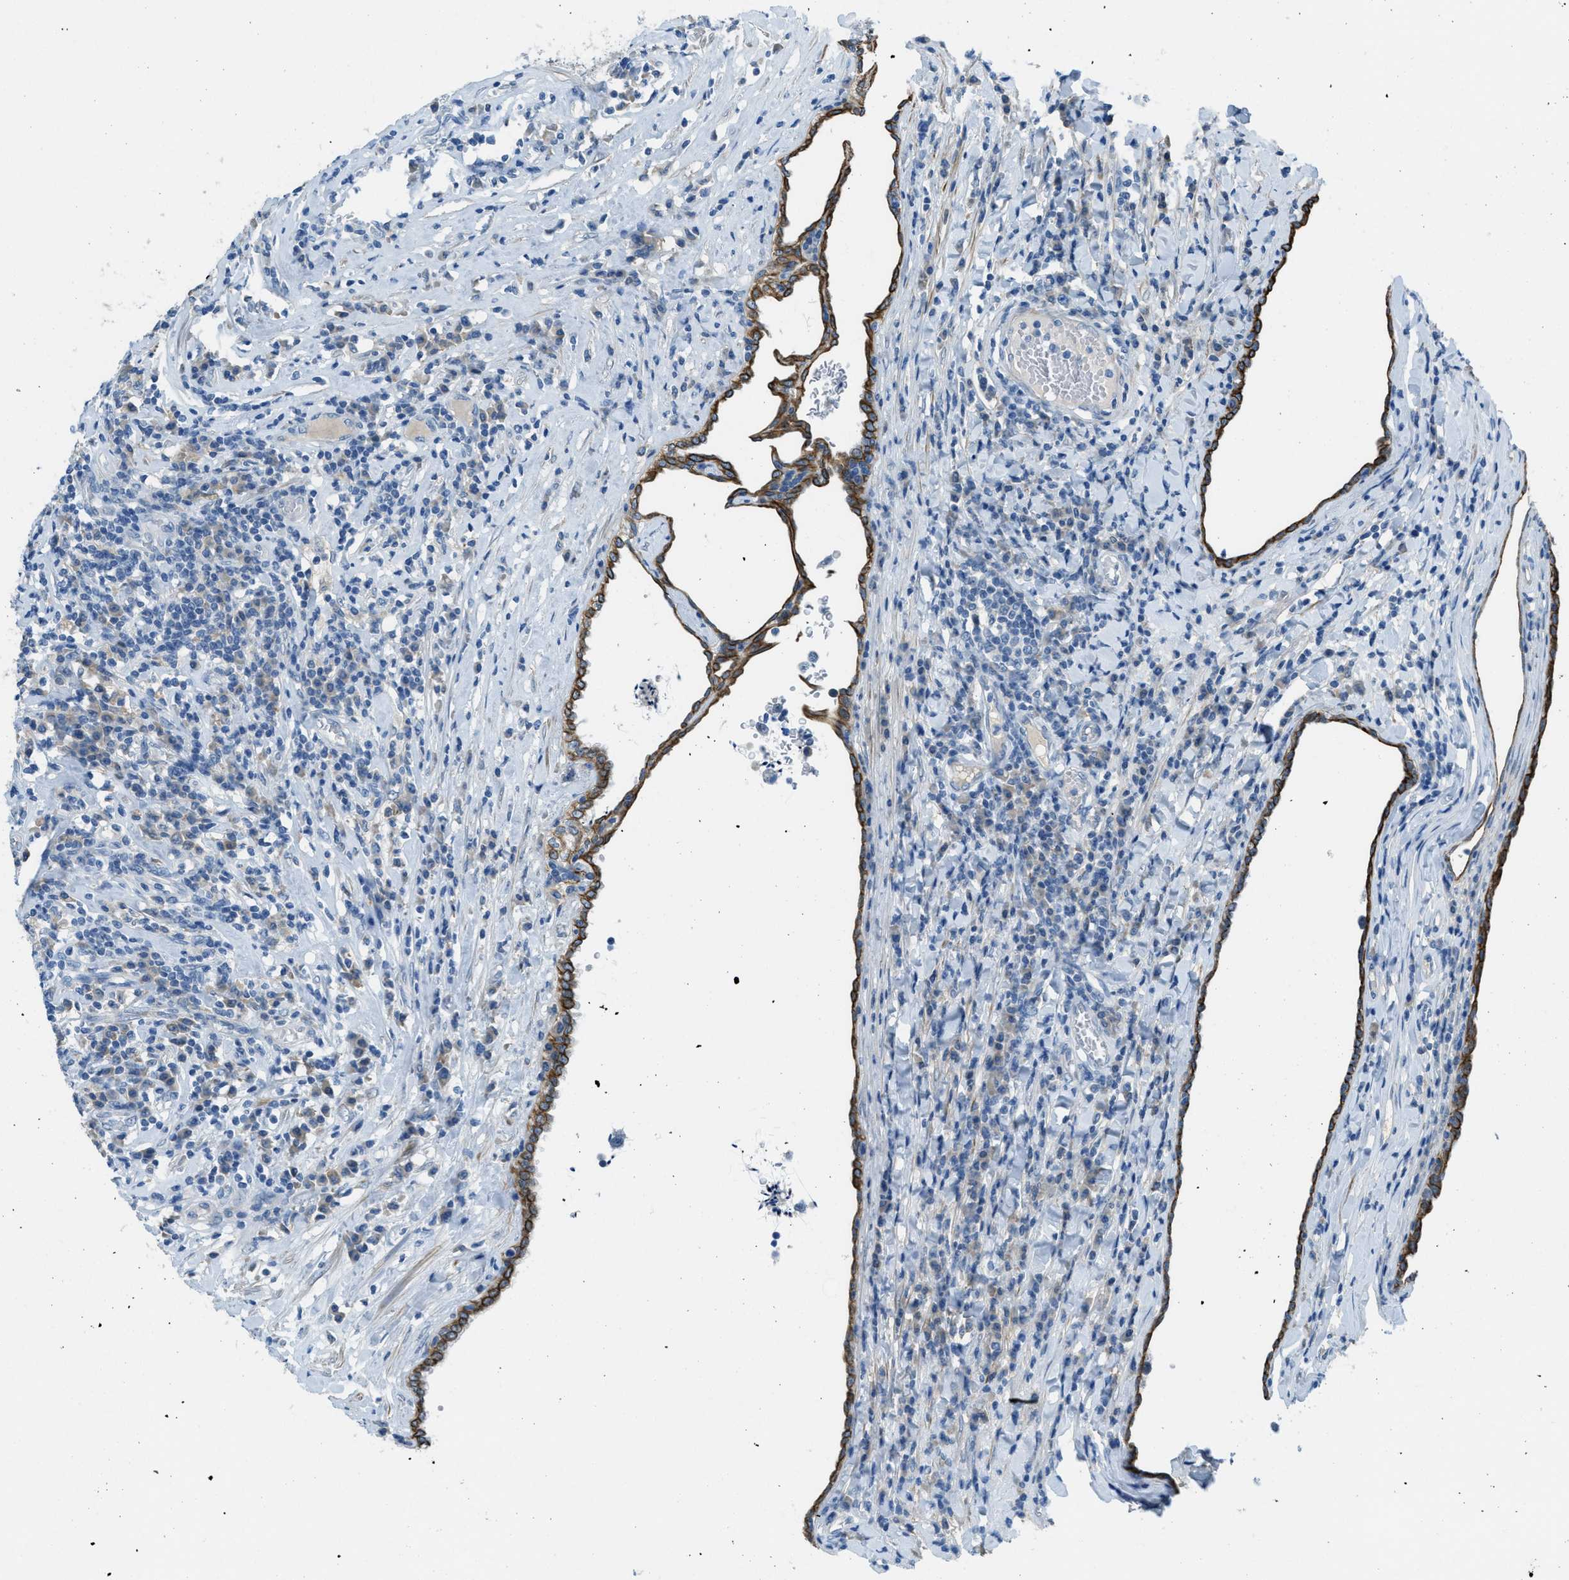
{"staining": {"intensity": "negative", "quantity": "none", "location": "none"}, "tissue": "testis cancer", "cell_type": "Tumor cells", "image_type": "cancer", "snomed": [{"axis": "morphology", "description": "Normal tissue, NOS"}, {"axis": "morphology", "description": "Seminoma, NOS"}, {"axis": "topography", "description": "Testis"}], "caption": "Tumor cells are negative for brown protein staining in testis seminoma.", "gene": "KLHL8", "patient": {"sex": "male", "age": 43}}